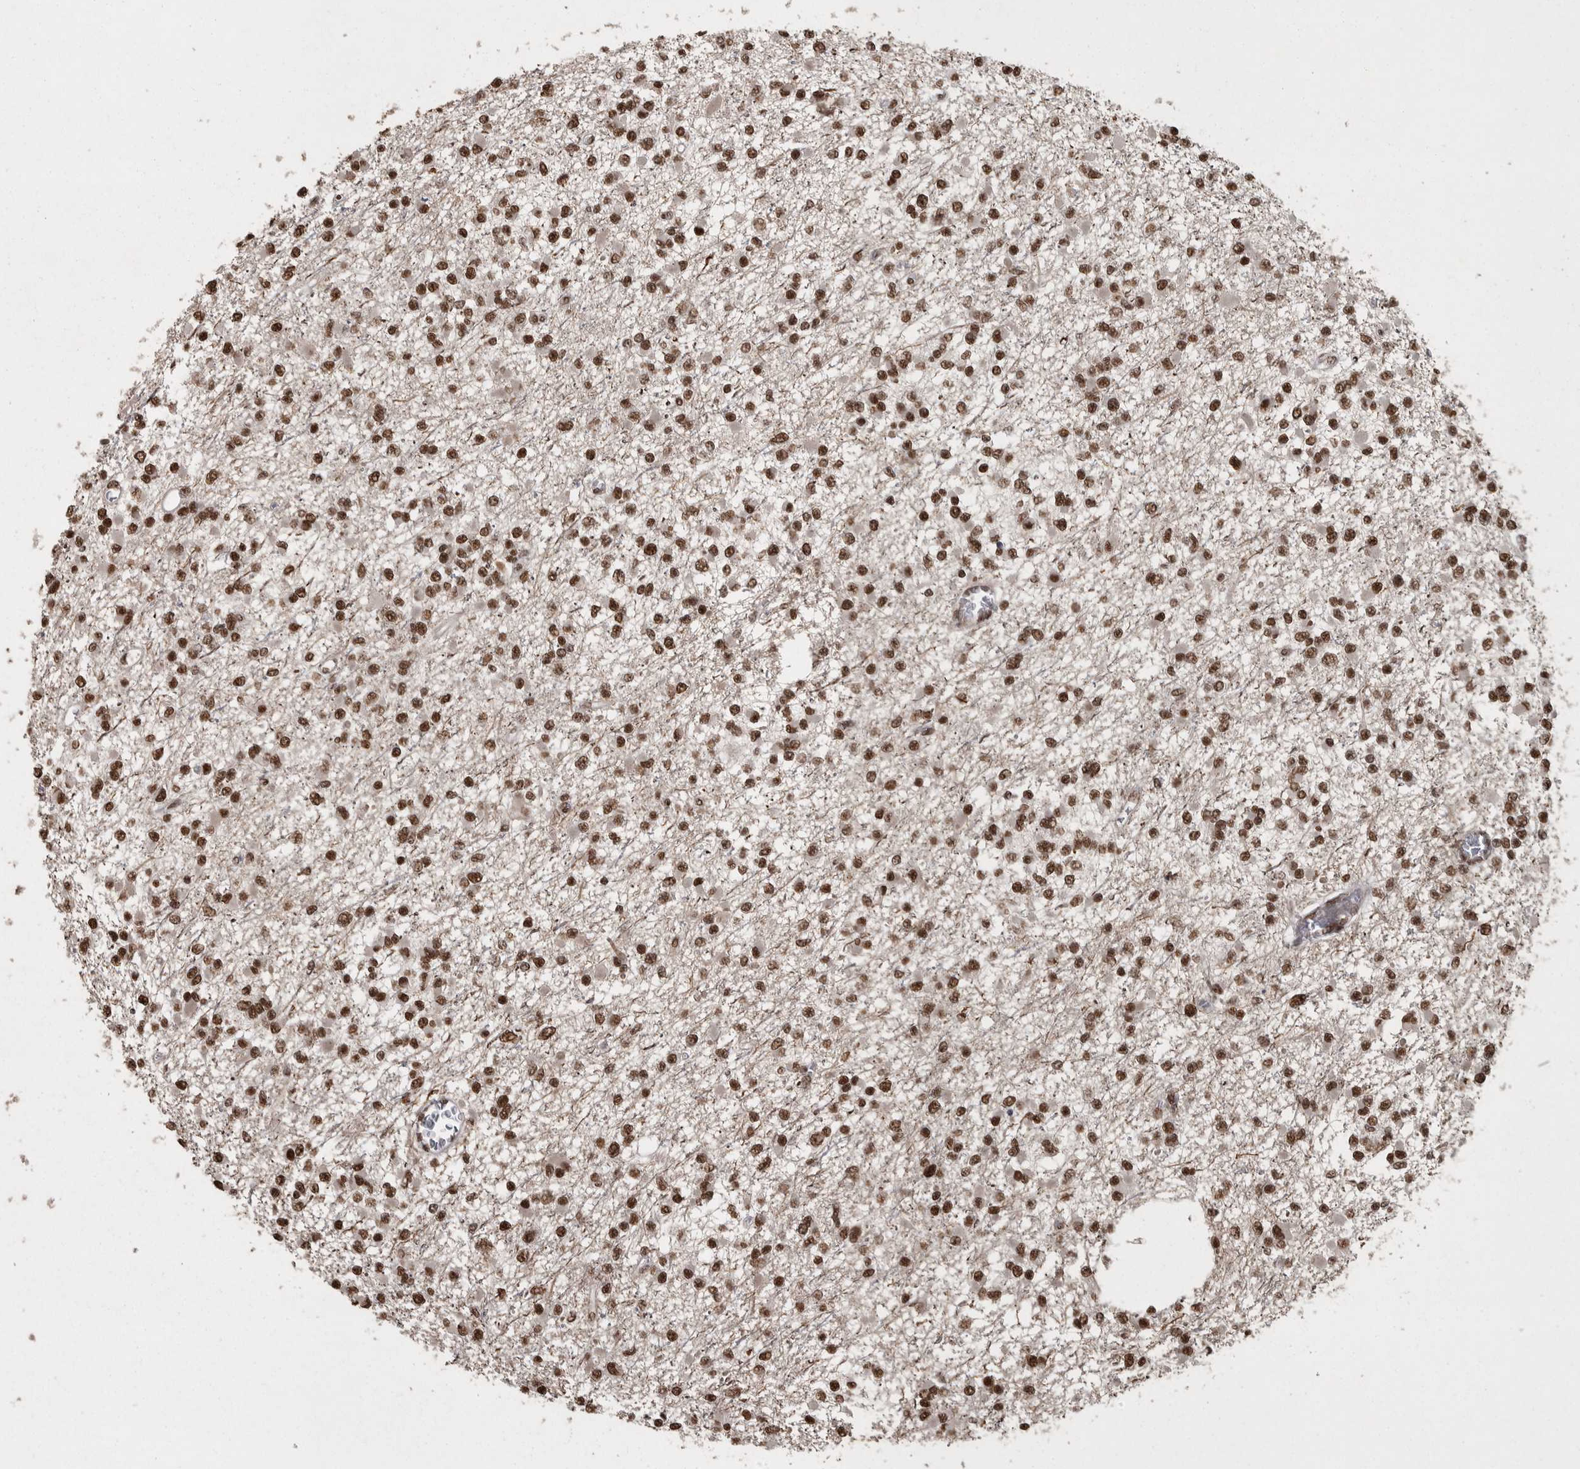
{"staining": {"intensity": "strong", "quantity": ">75%", "location": "nuclear"}, "tissue": "glioma", "cell_type": "Tumor cells", "image_type": "cancer", "snomed": [{"axis": "morphology", "description": "Glioma, malignant, Low grade"}, {"axis": "topography", "description": "Brain"}], "caption": "Immunohistochemical staining of human glioma shows strong nuclear protein staining in approximately >75% of tumor cells. The protein of interest is shown in brown color, while the nuclei are stained blue.", "gene": "ZFHX4", "patient": {"sex": "female", "age": 22}}